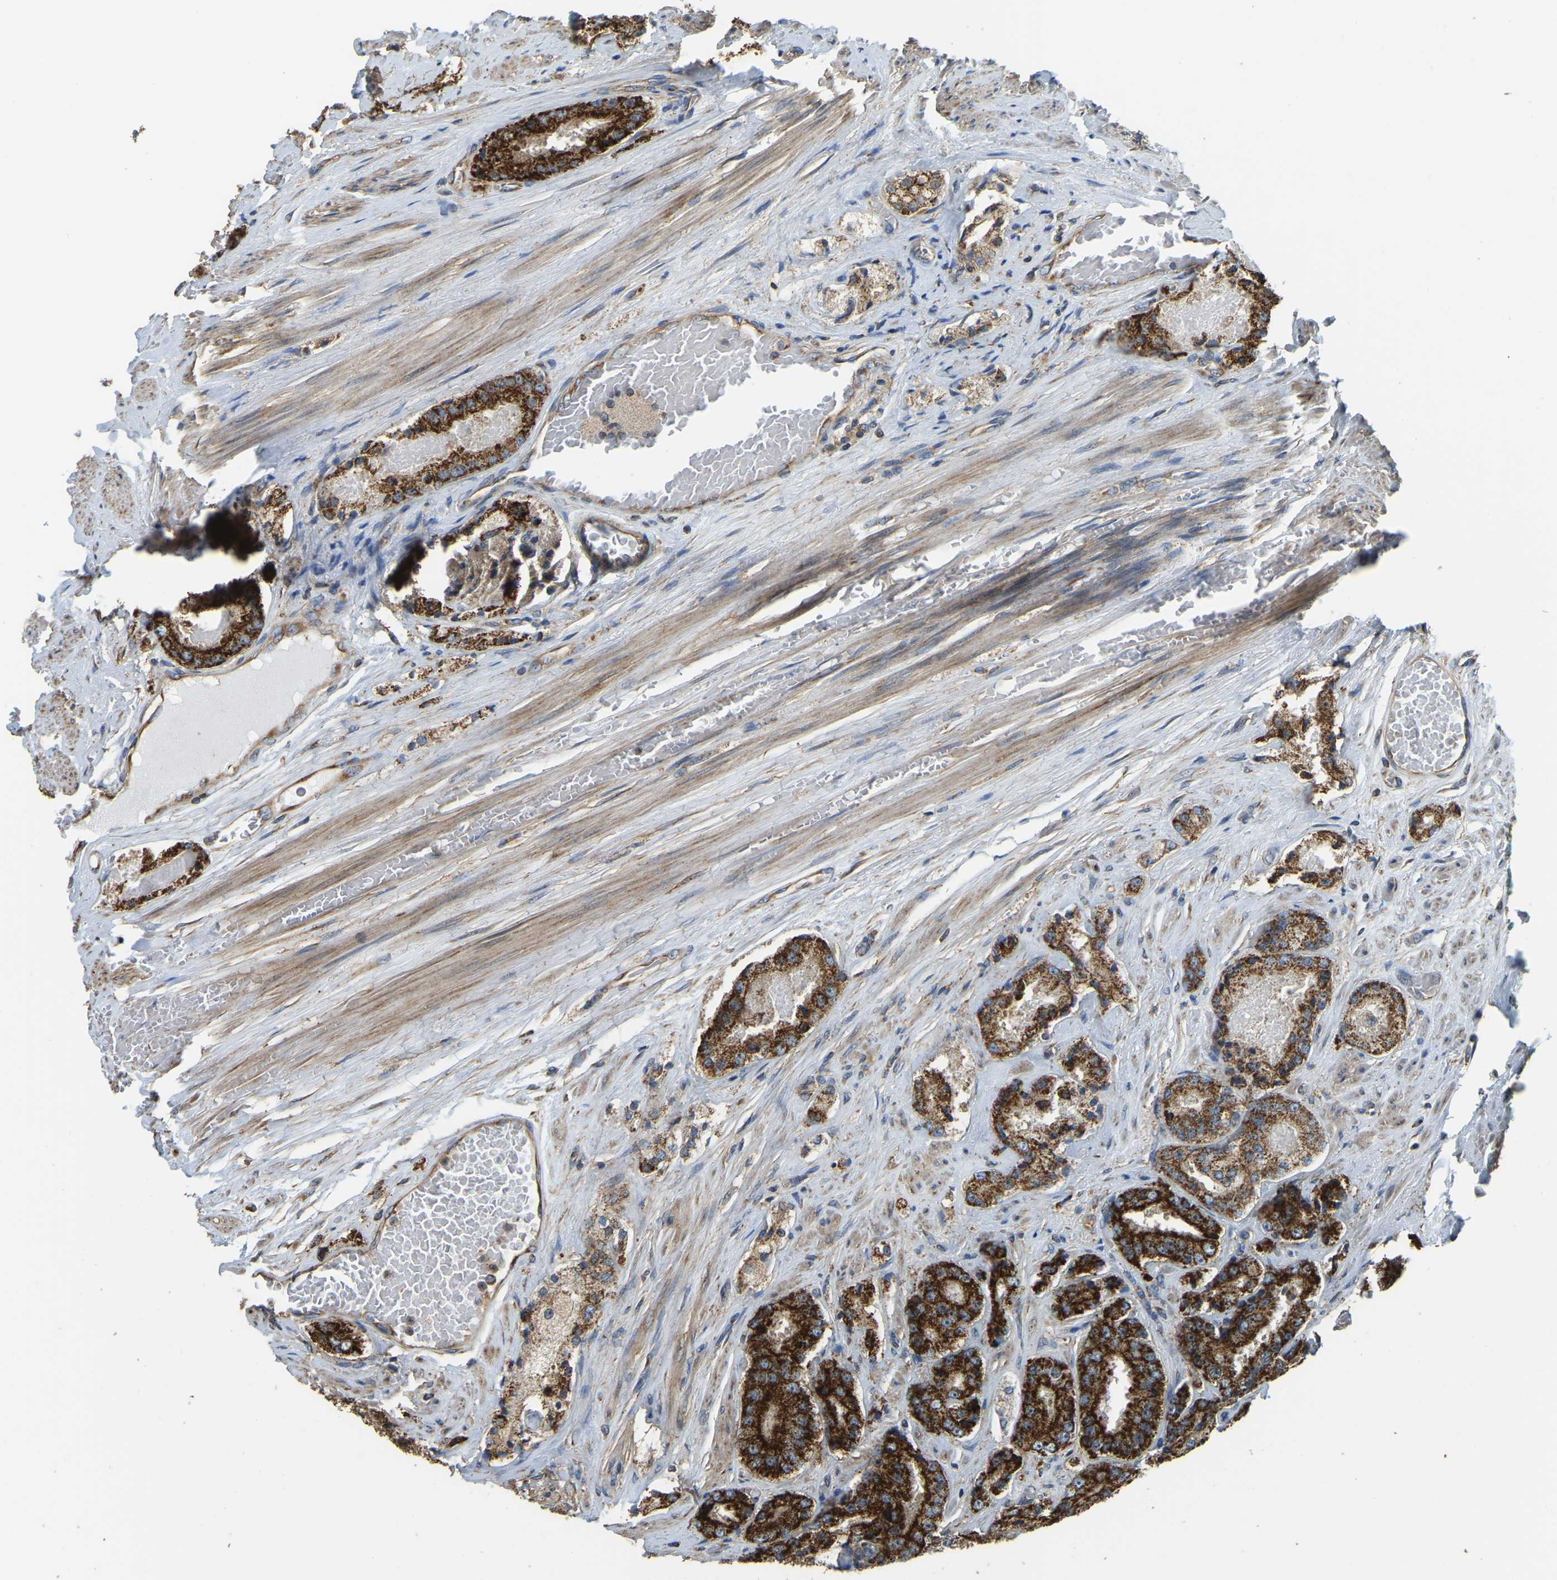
{"staining": {"intensity": "strong", "quantity": ">75%", "location": "cytoplasmic/membranous"}, "tissue": "prostate cancer", "cell_type": "Tumor cells", "image_type": "cancer", "snomed": [{"axis": "morphology", "description": "Adenocarcinoma, High grade"}, {"axis": "topography", "description": "Prostate"}], "caption": "Brown immunohistochemical staining in human adenocarcinoma (high-grade) (prostate) exhibits strong cytoplasmic/membranous positivity in approximately >75% of tumor cells.", "gene": "PSMD7", "patient": {"sex": "male", "age": 65}}